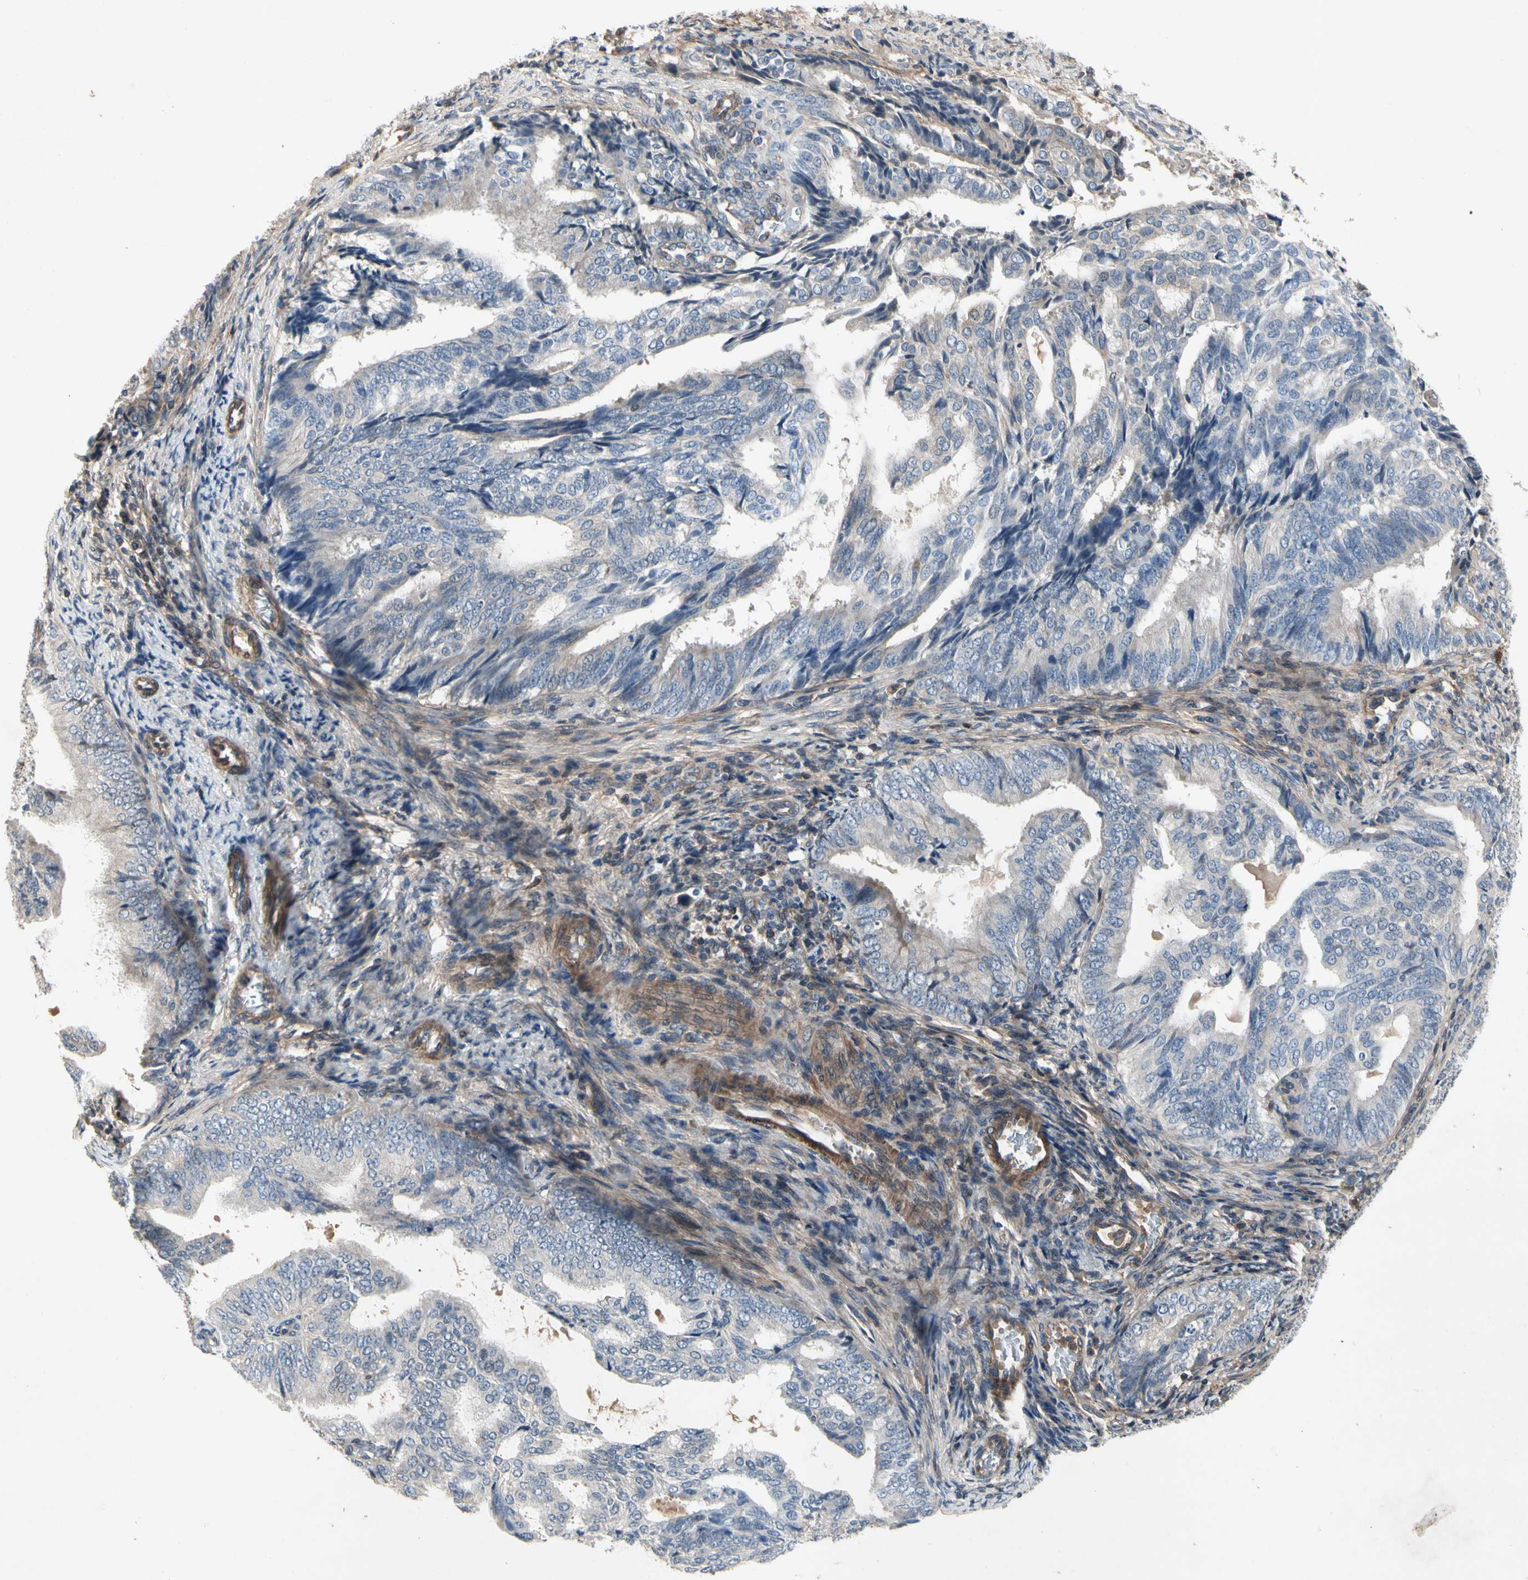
{"staining": {"intensity": "negative", "quantity": "none", "location": "none"}, "tissue": "endometrial cancer", "cell_type": "Tumor cells", "image_type": "cancer", "snomed": [{"axis": "morphology", "description": "Adenocarcinoma, NOS"}, {"axis": "topography", "description": "Endometrium"}], "caption": "Immunohistochemical staining of endometrial cancer displays no significant staining in tumor cells.", "gene": "CRTAC1", "patient": {"sex": "female", "age": 58}}